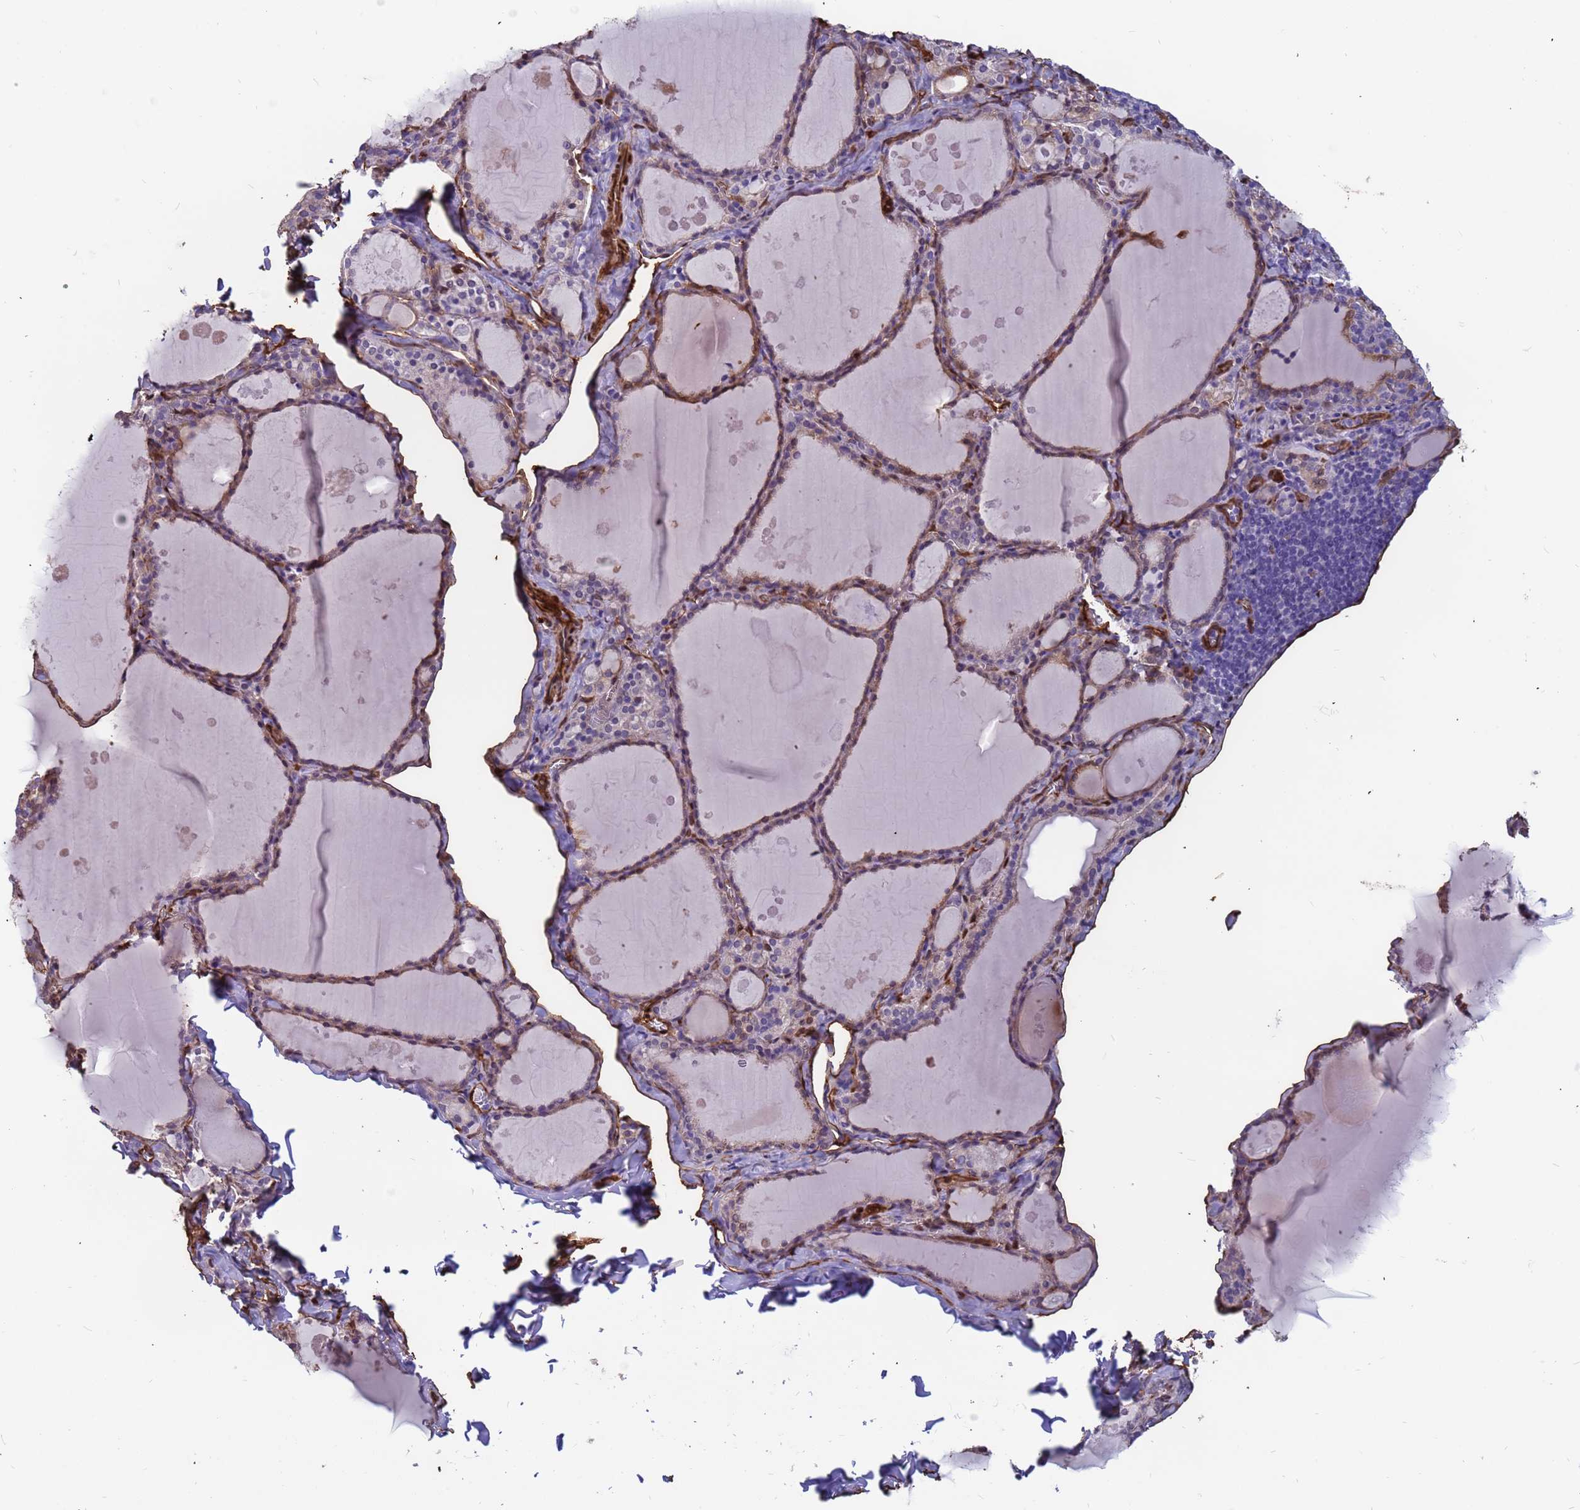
{"staining": {"intensity": "weak", "quantity": "25%-75%", "location": "cytoplasmic/membranous"}, "tissue": "thyroid gland", "cell_type": "Glandular cells", "image_type": "normal", "snomed": [{"axis": "morphology", "description": "Normal tissue, NOS"}, {"axis": "topography", "description": "Thyroid gland"}], "caption": "Weak cytoplasmic/membranous protein staining is seen in approximately 25%-75% of glandular cells in thyroid gland.", "gene": "EHD2", "patient": {"sex": "male", "age": 56}}